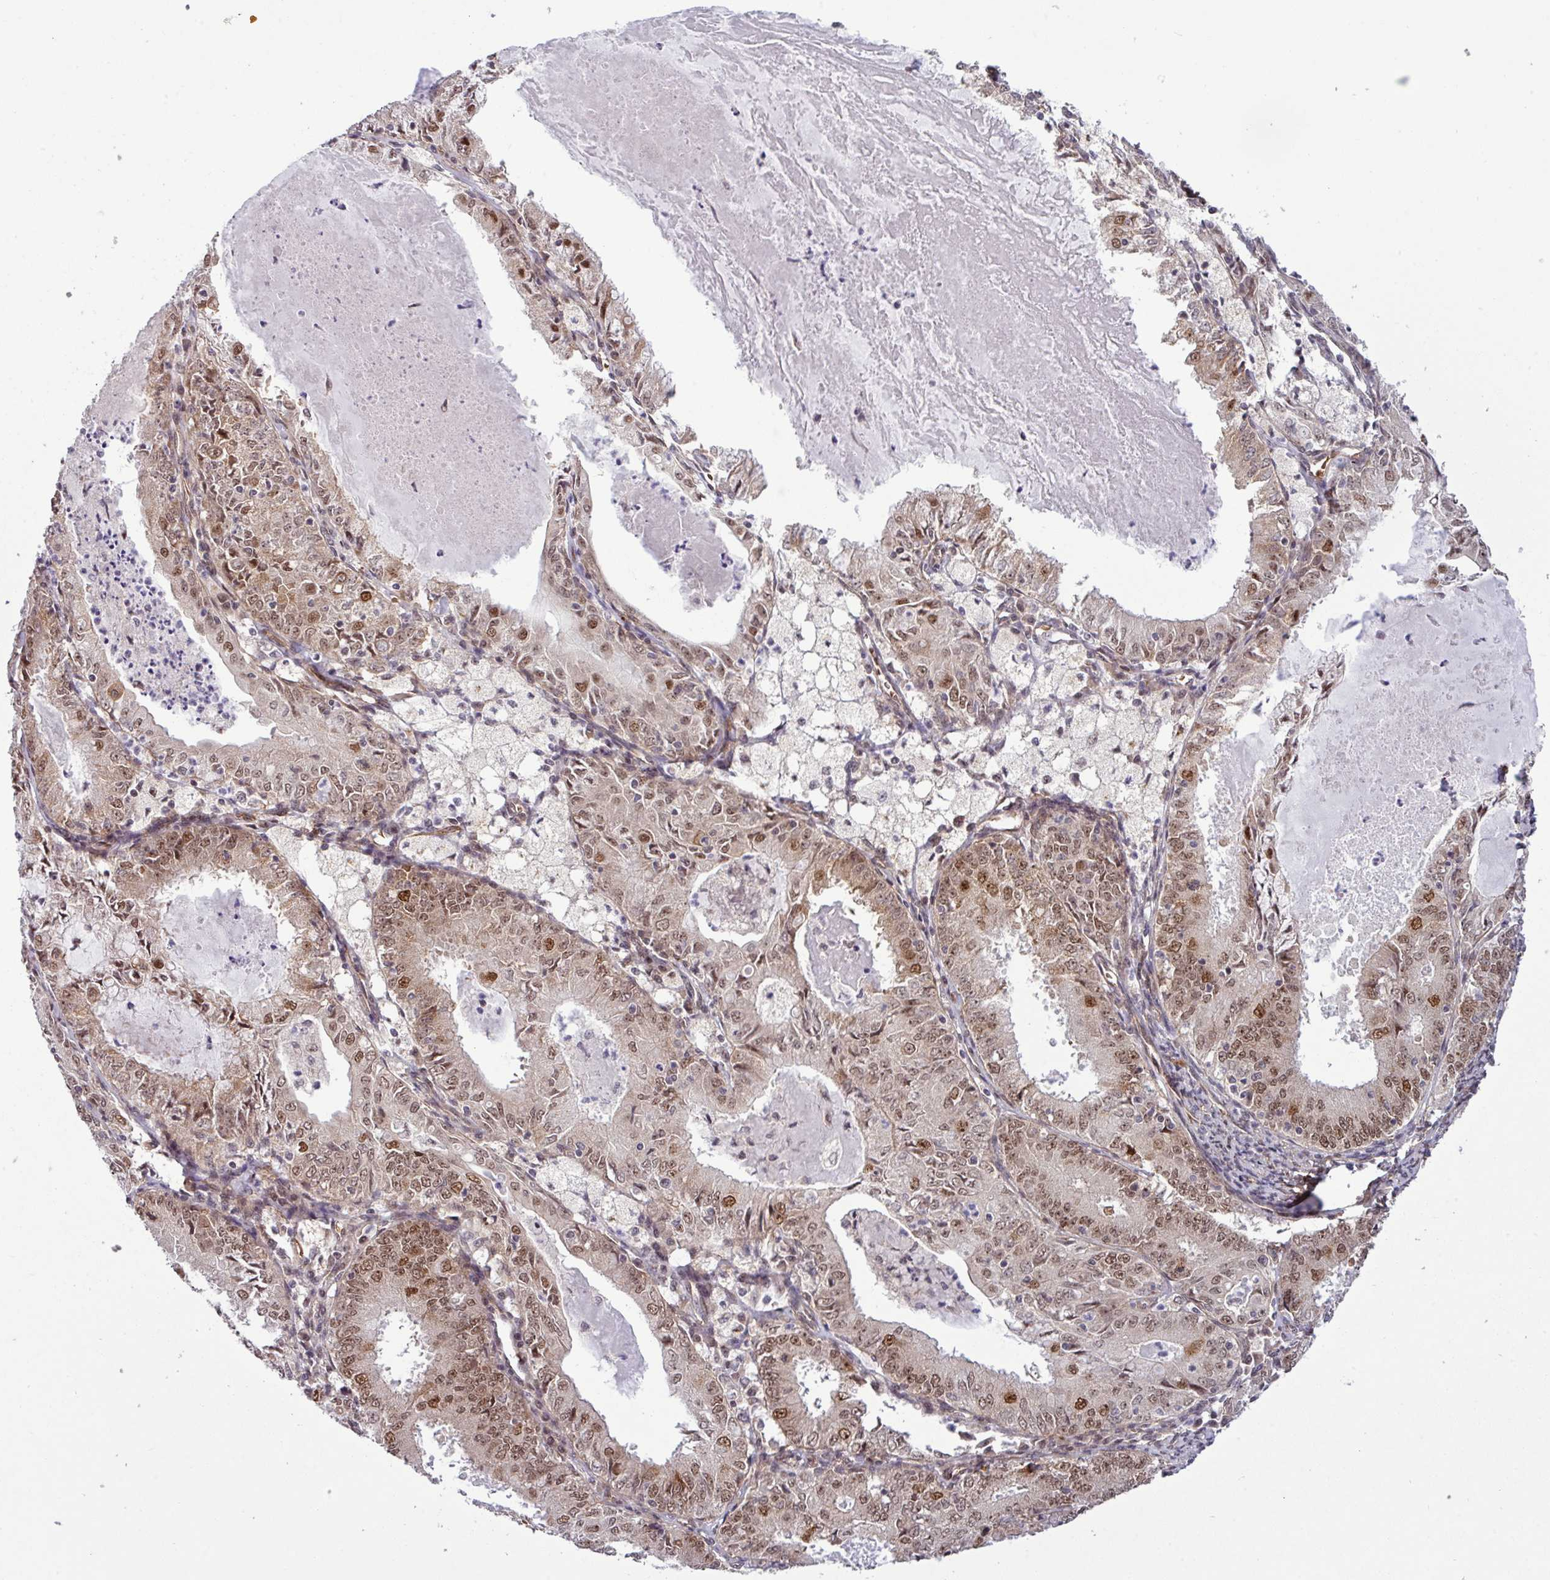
{"staining": {"intensity": "moderate", "quantity": "25%-75%", "location": "nuclear"}, "tissue": "endometrial cancer", "cell_type": "Tumor cells", "image_type": "cancer", "snomed": [{"axis": "morphology", "description": "Adenocarcinoma, NOS"}, {"axis": "topography", "description": "Endometrium"}], "caption": "Protein staining reveals moderate nuclear staining in approximately 25%-75% of tumor cells in endometrial cancer (adenocarcinoma).", "gene": "C7orf50", "patient": {"sex": "female", "age": 57}}